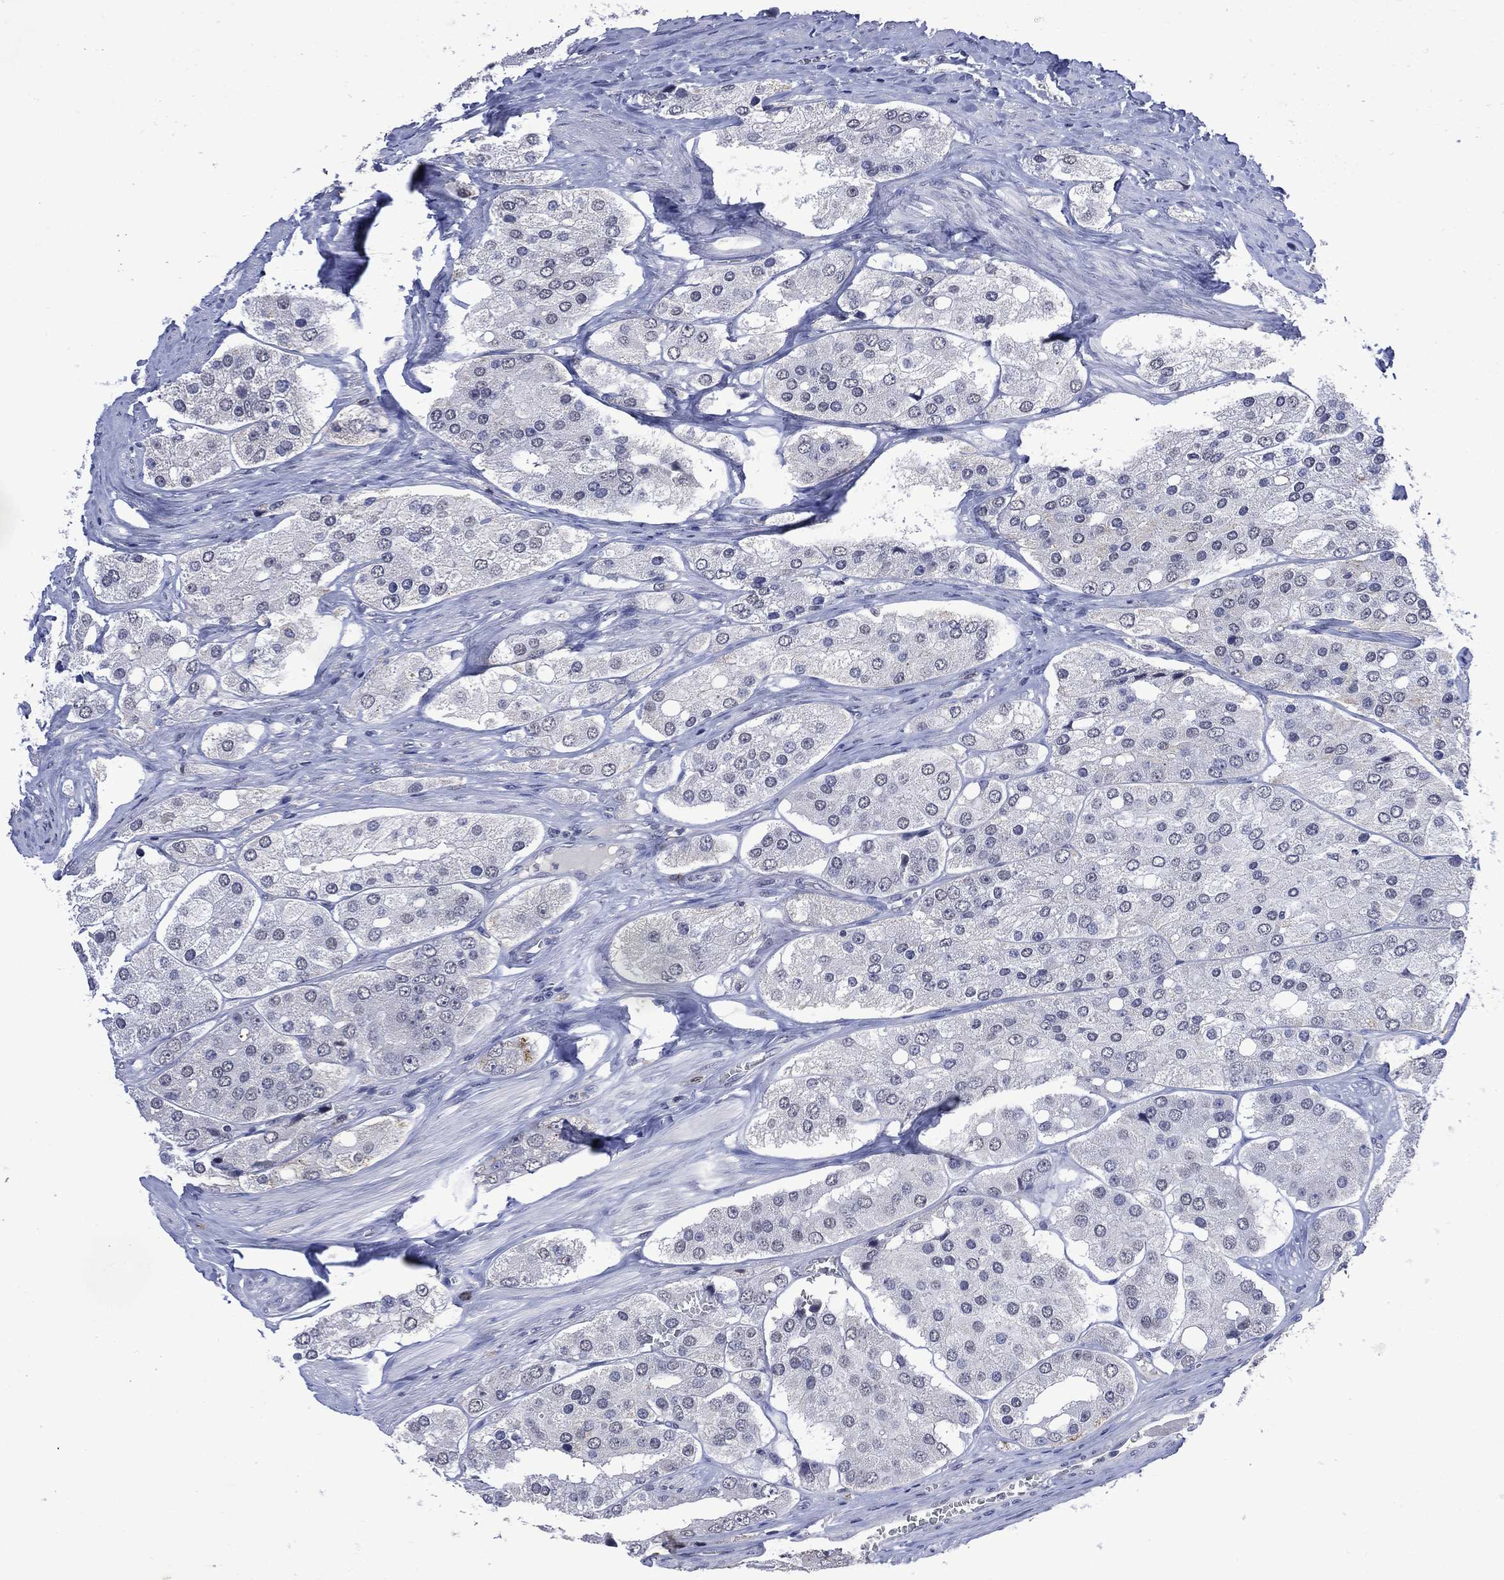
{"staining": {"intensity": "negative", "quantity": "none", "location": "none"}, "tissue": "prostate cancer", "cell_type": "Tumor cells", "image_type": "cancer", "snomed": [{"axis": "morphology", "description": "Adenocarcinoma, Low grade"}, {"axis": "topography", "description": "Prostate"}], "caption": "This is an IHC image of human prostate cancer (adenocarcinoma (low-grade)). There is no expression in tumor cells.", "gene": "ASB10", "patient": {"sex": "male", "age": 69}}